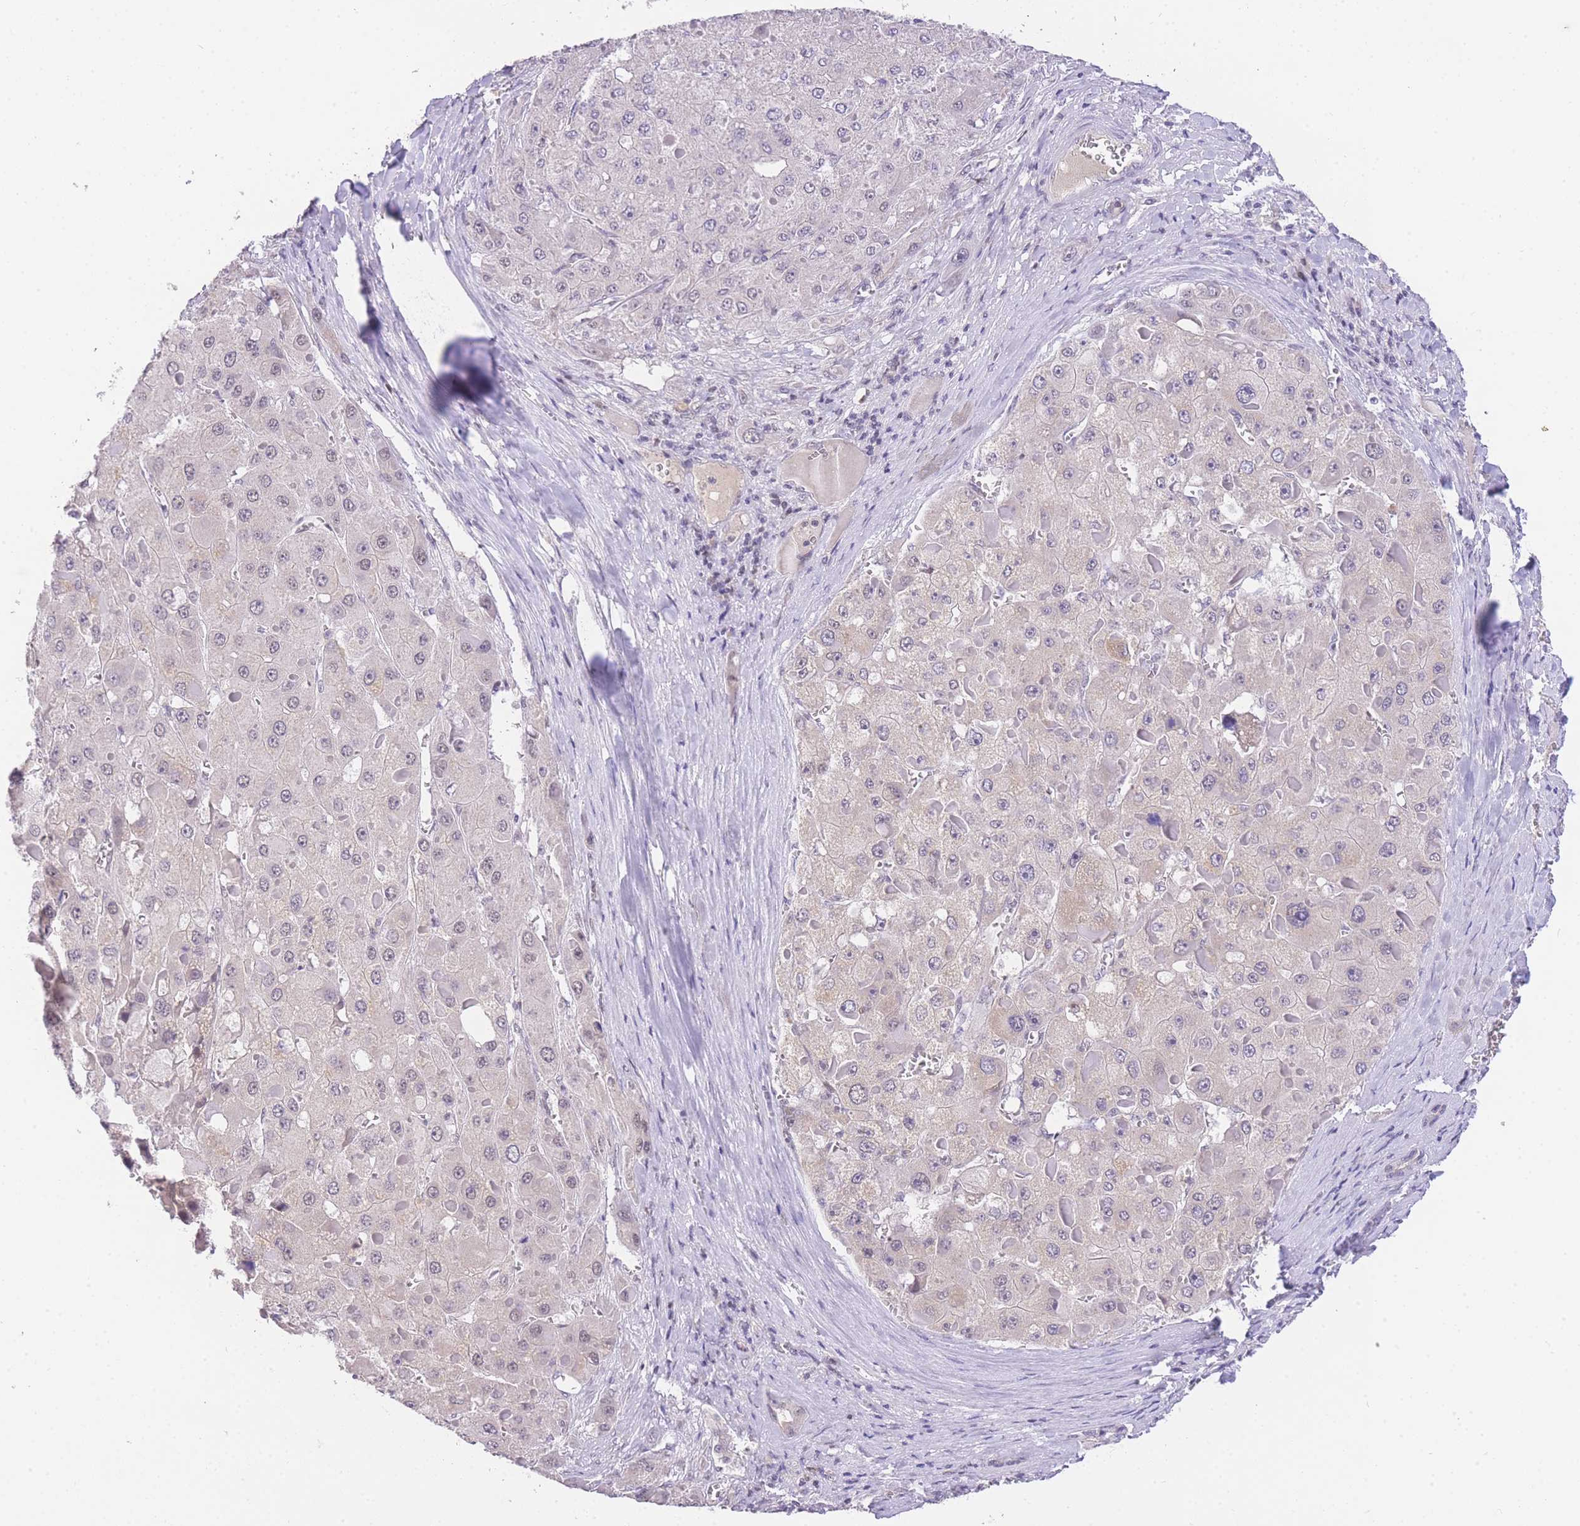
{"staining": {"intensity": "negative", "quantity": "none", "location": "none"}, "tissue": "liver cancer", "cell_type": "Tumor cells", "image_type": "cancer", "snomed": [{"axis": "morphology", "description": "Carcinoma, Hepatocellular, NOS"}, {"axis": "topography", "description": "Liver"}], "caption": "Human hepatocellular carcinoma (liver) stained for a protein using IHC reveals no staining in tumor cells.", "gene": "SLC35F2", "patient": {"sex": "female", "age": 73}}